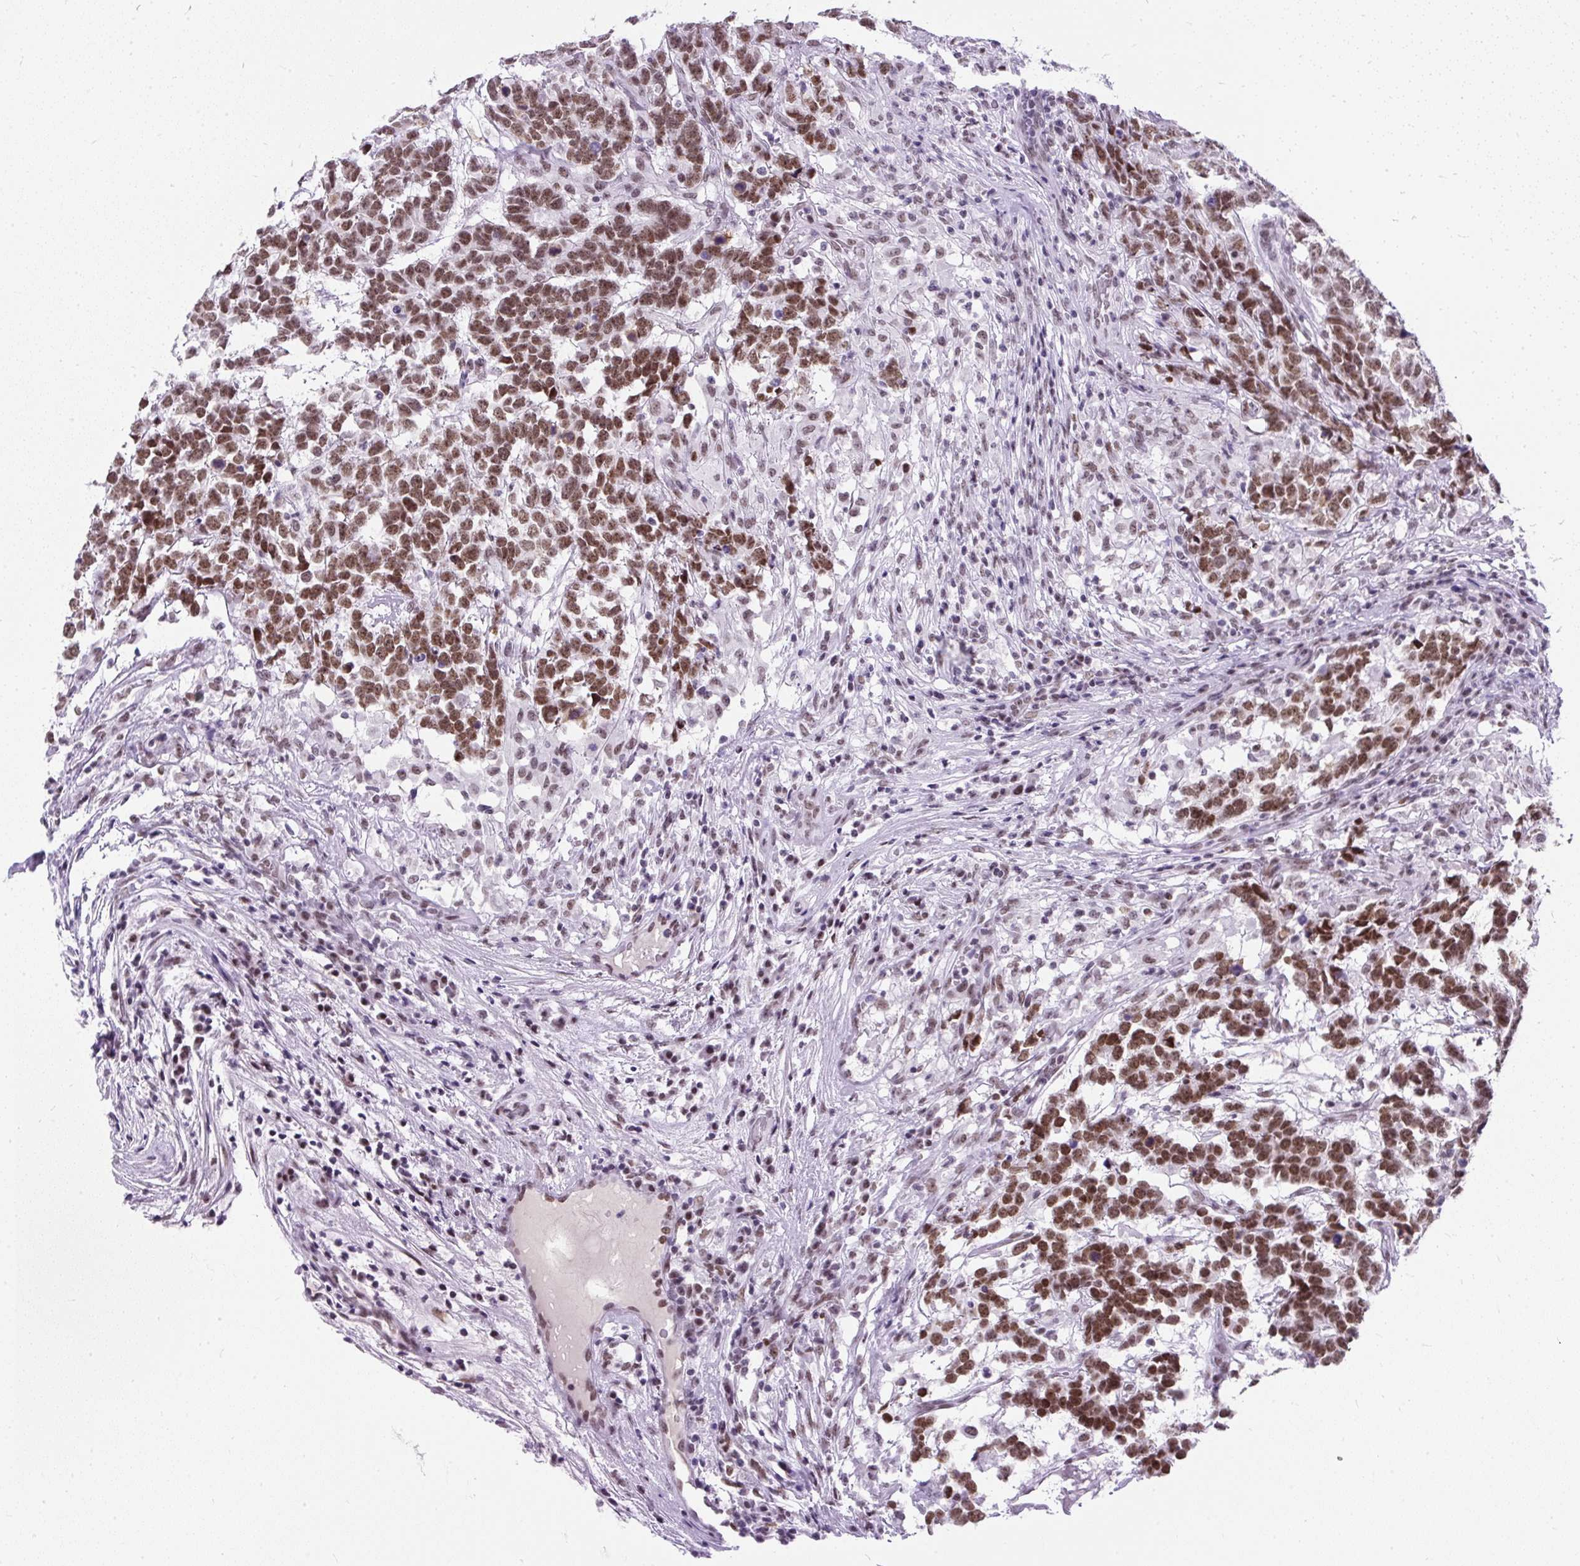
{"staining": {"intensity": "moderate", "quantity": ">75%", "location": "nuclear"}, "tissue": "testis cancer", "cell_type": "Tumor cells", "image_type": "cancer", "snomed": [{"axis": "morphology", "description": "Carcinoma, Embryonal, NOS"}, {"axis": "topography", "description": "Testis"}], "caption": "The image reveals a brown stain indicating the presence of a protein in the nuclear of tumor cells in testis cancer (embryonal carcinoma). (Brightfield microscopy of DAB IHC at high magnification).", "gene": "PLCXD2", "patient": {"sex": "male", "age": 26}}